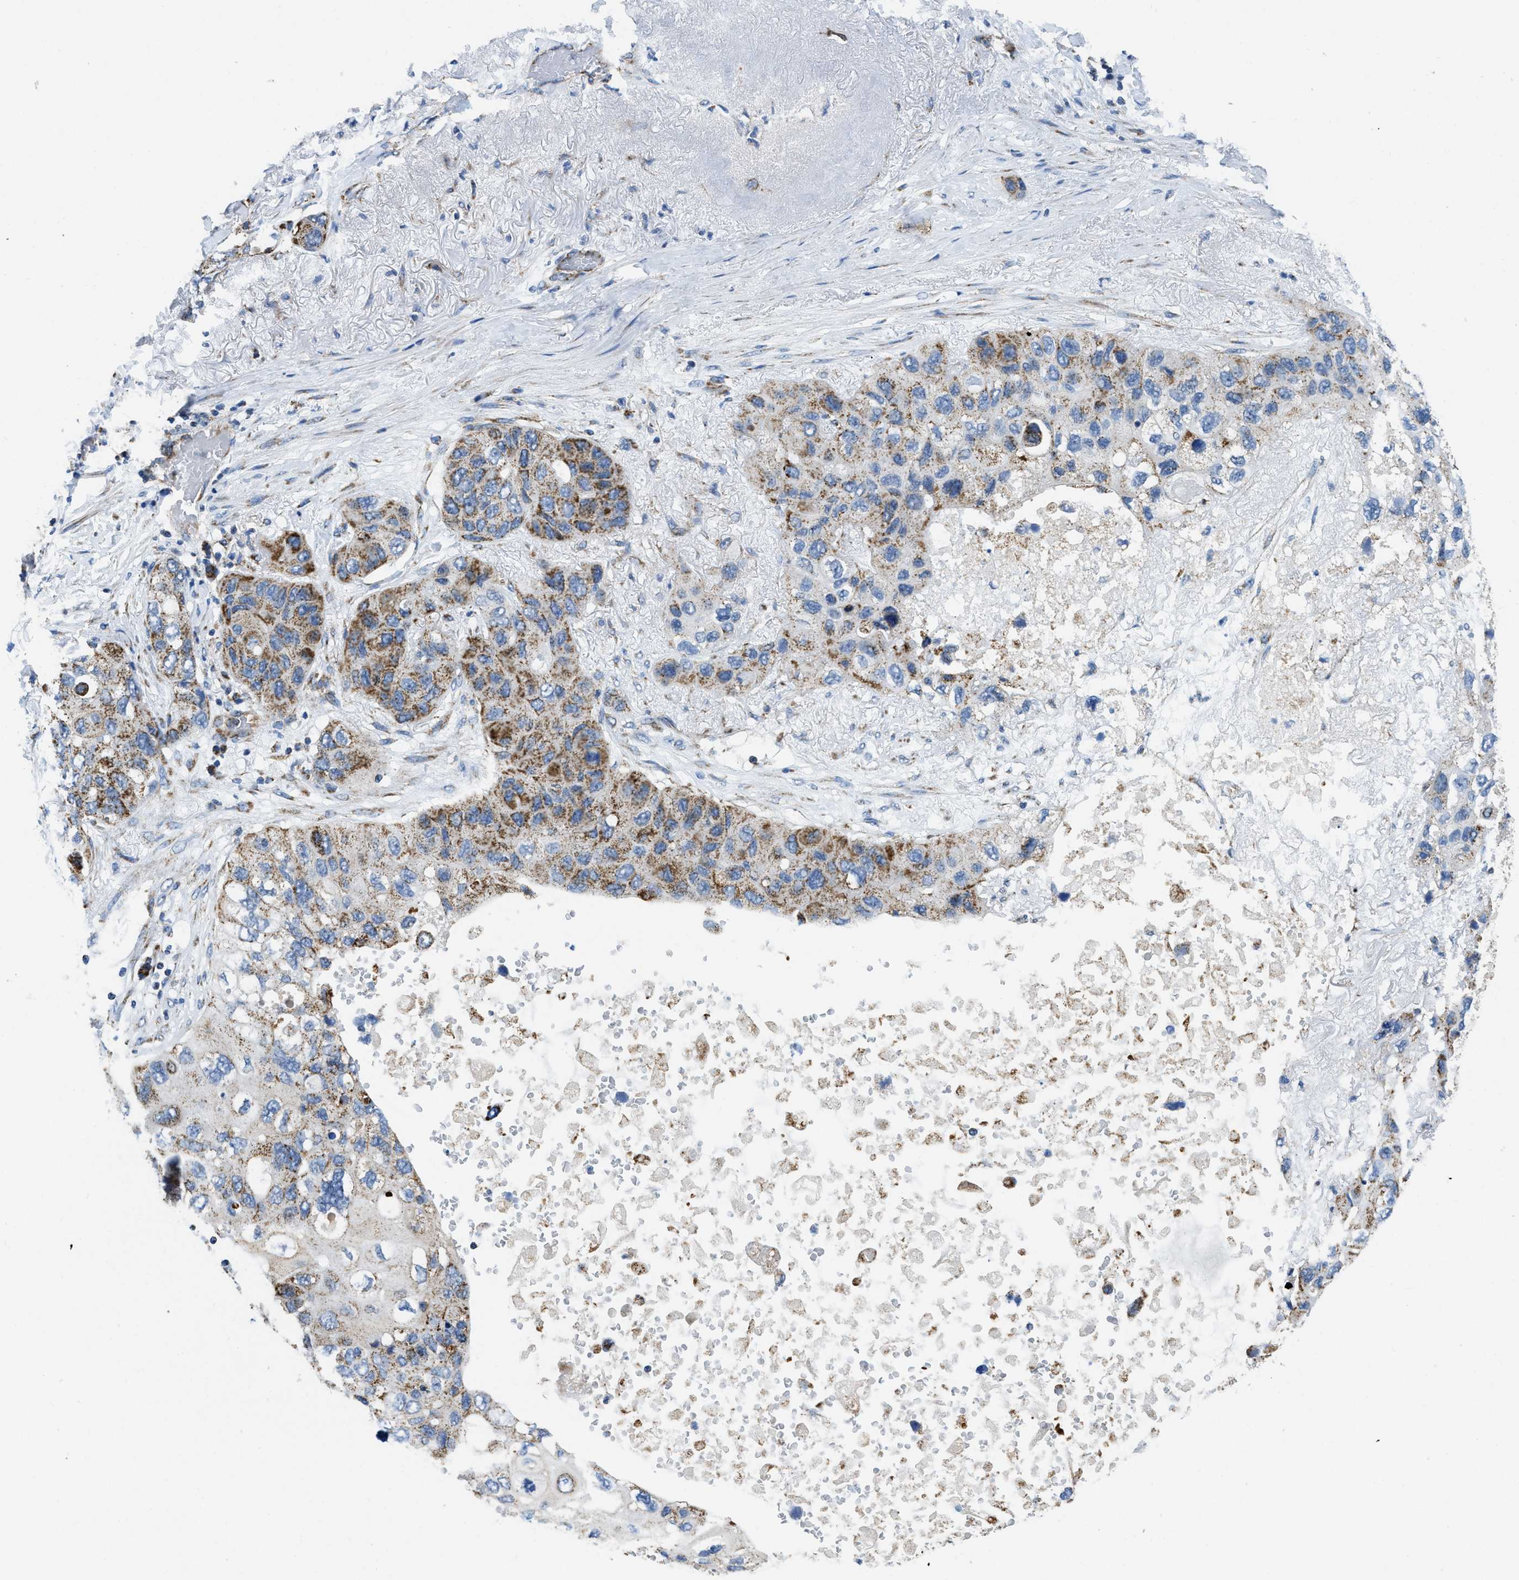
{"staining": {"intensity": "moderate", "quantity": "25%-75%", "location": "cytoplasmic/membranous"}, "tissue": "lung cancer", "cell_type": "Tumor cells", "image_type": "cancer", "snomed": [{"axis": "morphology", "description": "Squamous cell carcinoma, NOS"}, {"axis": "topography", "description": "Lung"}], "caption": "High-power microscopy captured an IHC photomicrograph of lung cancer, revealing moderate cytoplasmic/membranous staining in about 25%-75% of tumor cells. Nuclei are stained in blue.", "gene": "STK33", "patient": {"sex": "female", "age": 73}}